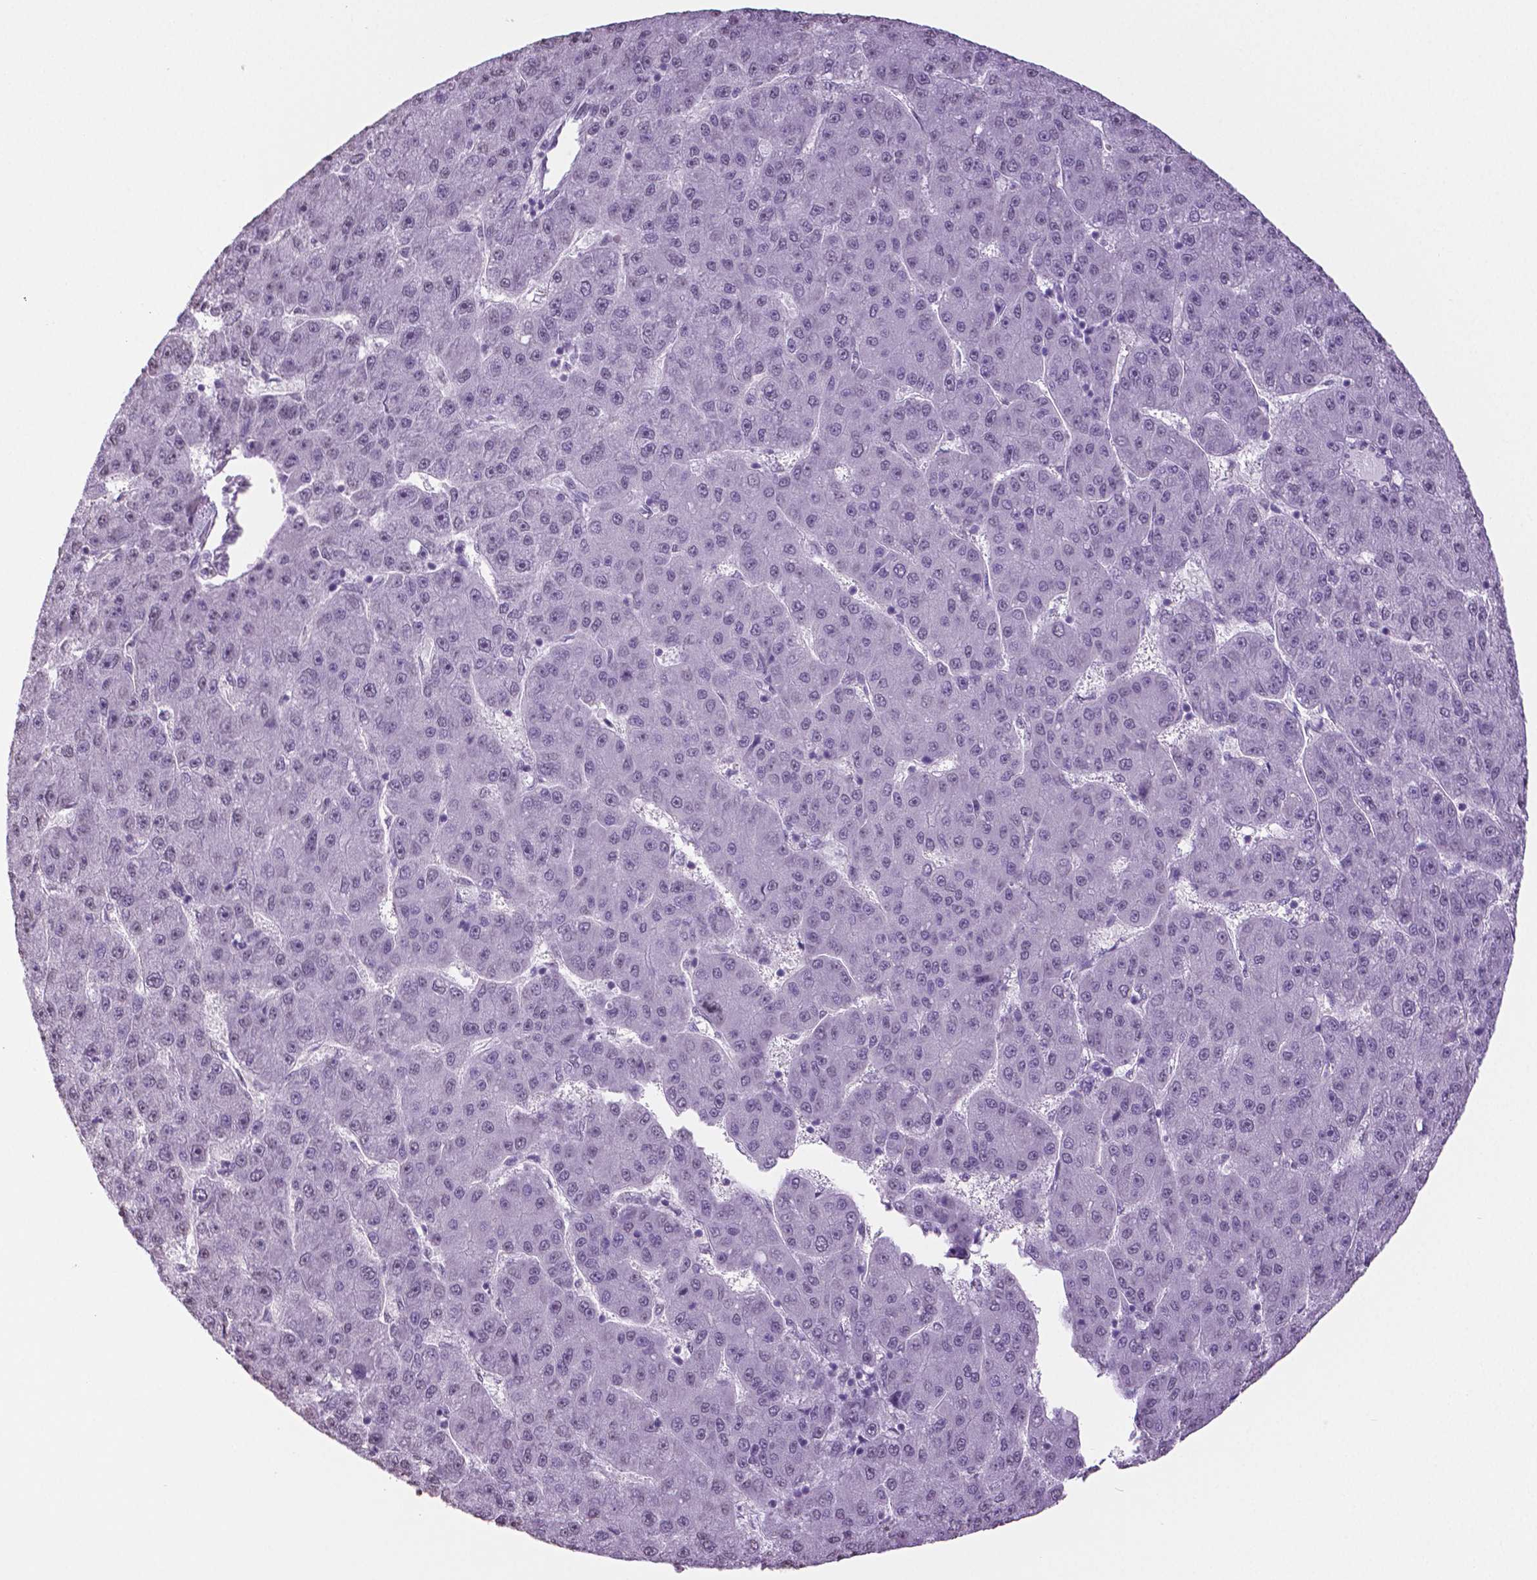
{"staining": {"intensity": "negative", "quantity": "none", "location": "none"}, "tissue": "liver cancer", "cell_type": "Tumor cells", "image_type": "cancer", "snomed": [{"axis": "morphology", "description": "Carcinoma, Hepatocellular, NOS"}, {"axis": "topography", "description": "Liver"}], "caption": "Tumor cells show no significant staining in liver cancer. (DAB (3,3'-diaminobenzidine) immunohistochemistry (IHC), high magnification).", "gene": "IGF2BP1", "patient": {"sex": "male", "age": 67}}